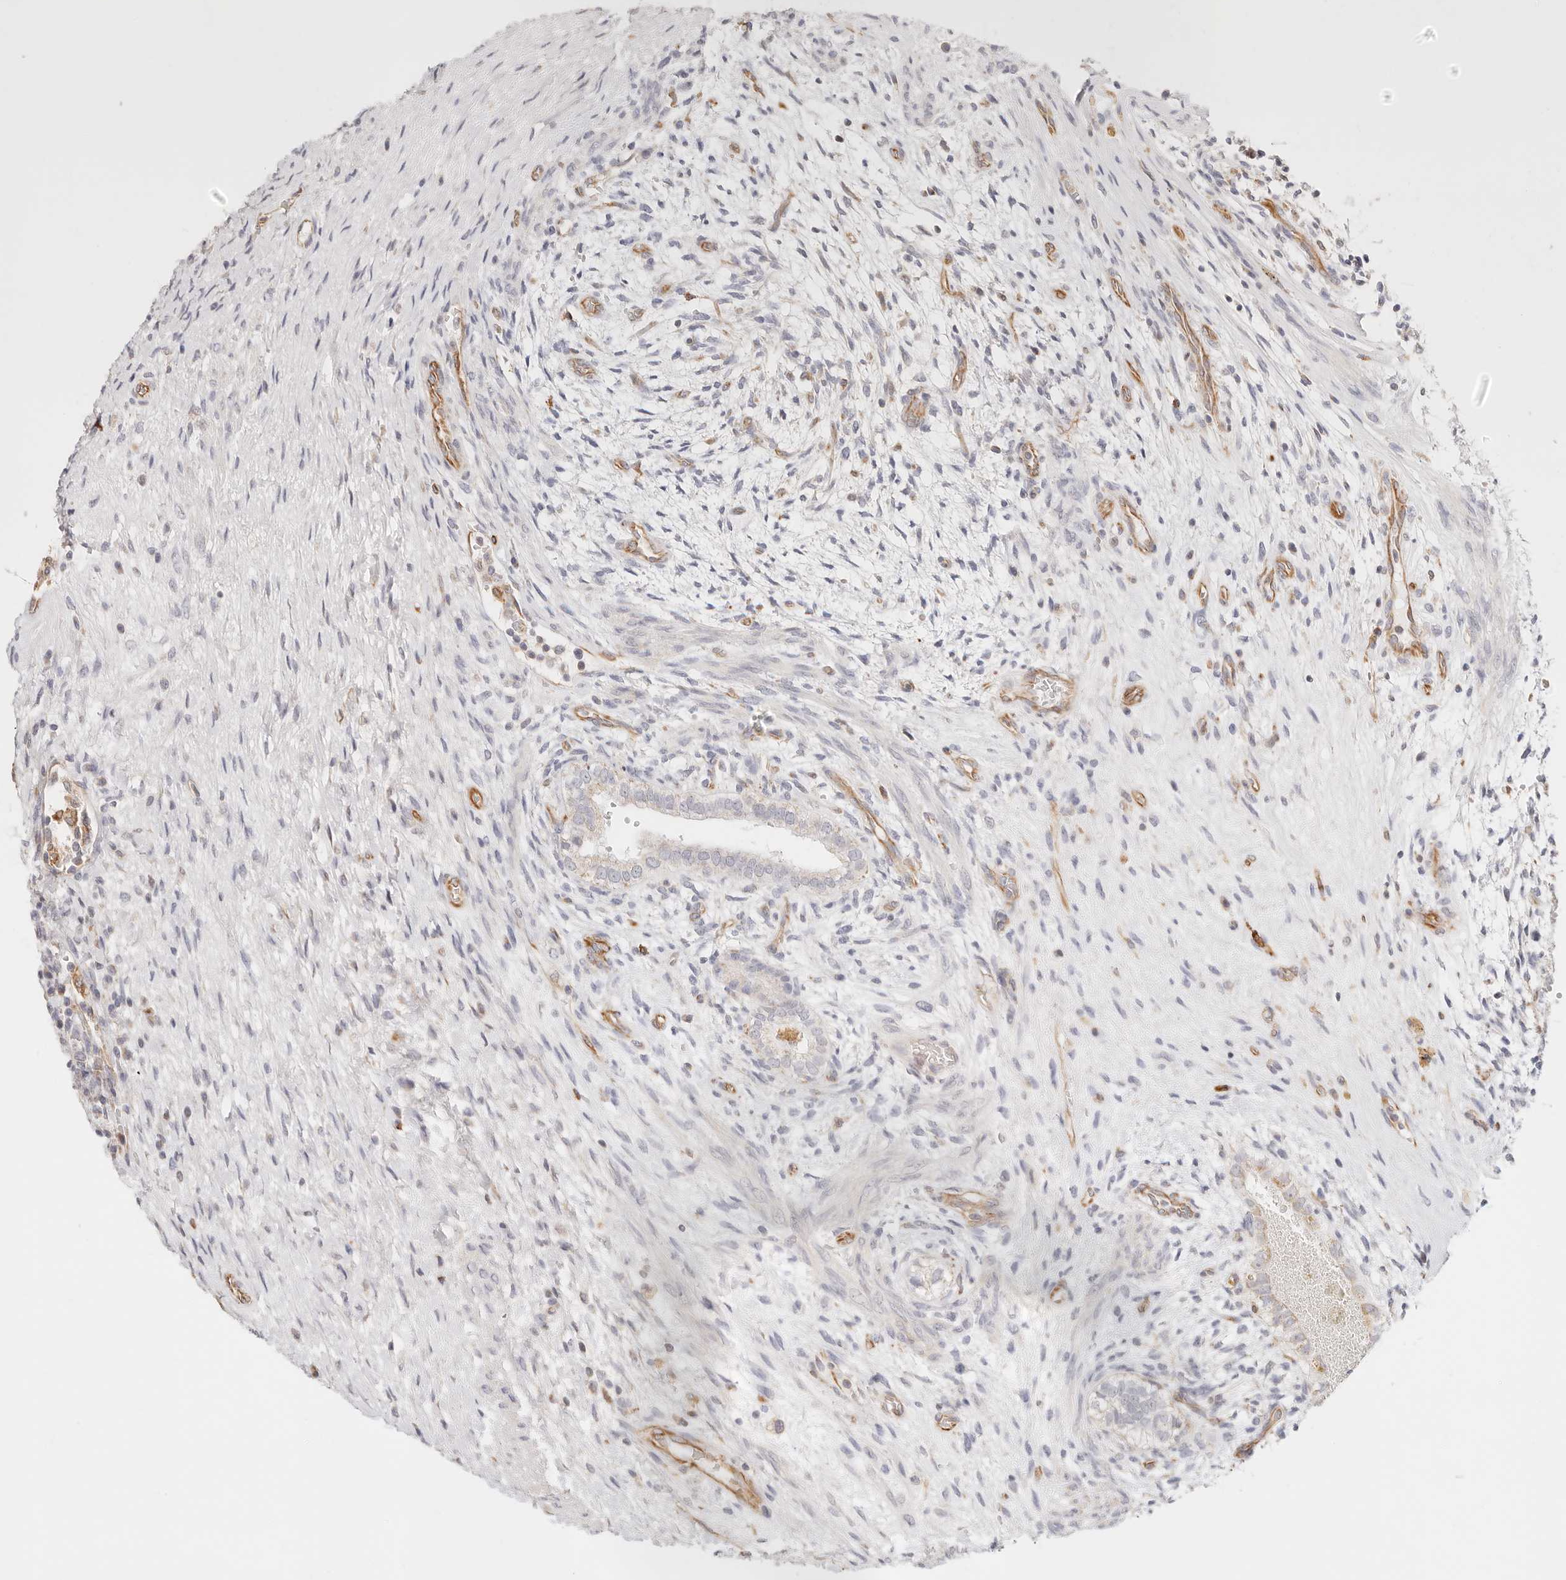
{"staining": {"intensity": "weak", "quantity": "<25%", "location": "cytoplasmic/membranous"}, "tissue": "testis cancer", "cell_type": "Tumor cells", "image_type": "cancer", "snomed": [{"axis": "morphology", "description": "Carcinoma, Embryonal, NOS"}, {"axis": "topography", "description": "Testis"}], "caption": "Protein analysis of testis embryonal carcinoma reveals no significant staining in tumor cells.", "gene": "ZC3H11A", "patient": {"sex": "male", "age": 26}}